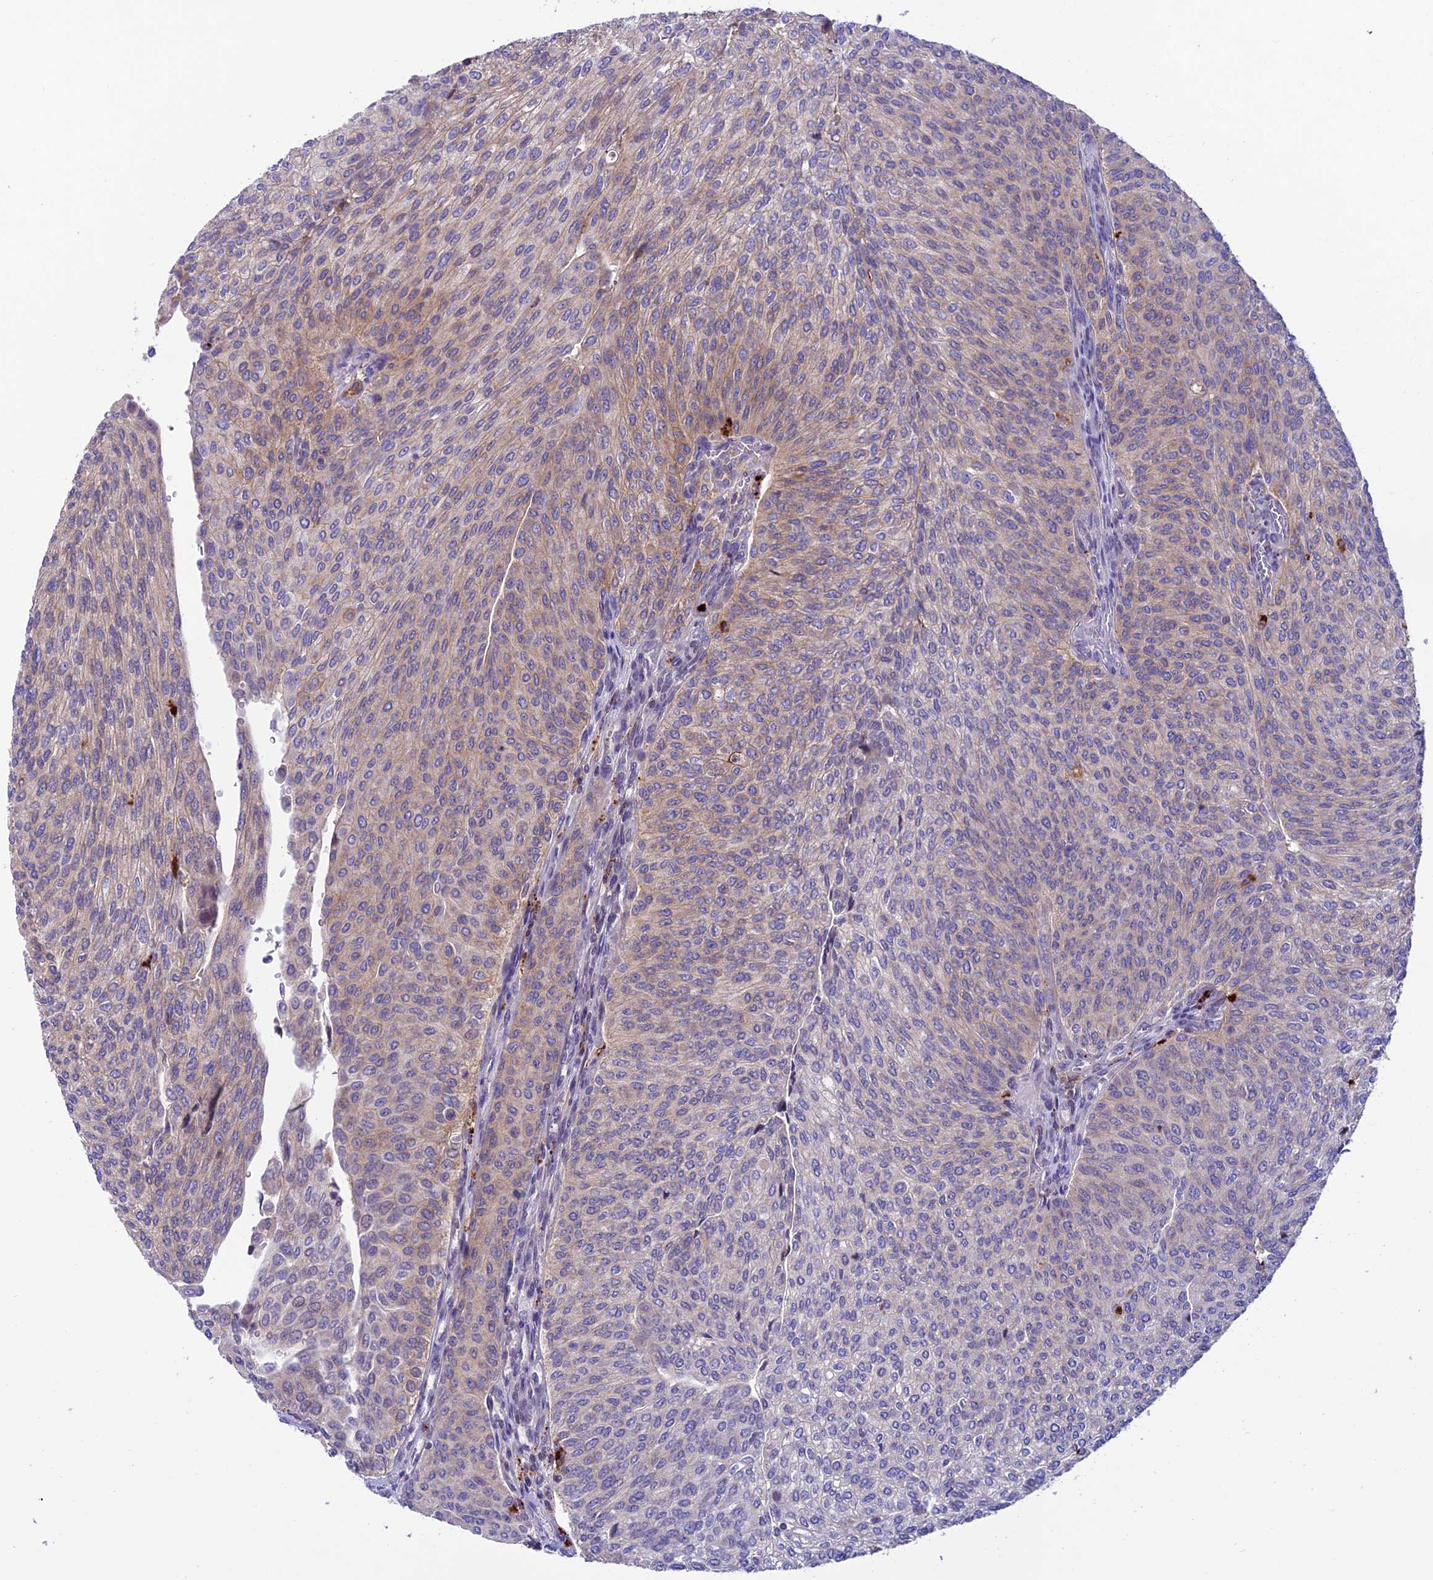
{"staining": {"intensity": "weak", "quantity": "25%-75%", "location": "cytoplasmic/membranous"}, "tissue": "urothelial cancer", "cell_type": "Tumor cells", "image_type": "cancer", "snomed": [{"axis": "morphology", "description": "Urothelial carcinoma, High grade"}, {"axis": "topography", "description": "Urinary bladder"}], "caption": "The image shows immunohistochemical staining of high-grade urothelial carcinoma. There is weak cytoplasmic/membranous staining is identified in approximately 25%-75% of tumor cells. The protein is stained brown, and the nuclei are stained in blue (DAB IHC with brightfield microscopy, high magnification).", "gene": "ARHGEF18", "patient": {"sex": "female", "age": 79}}